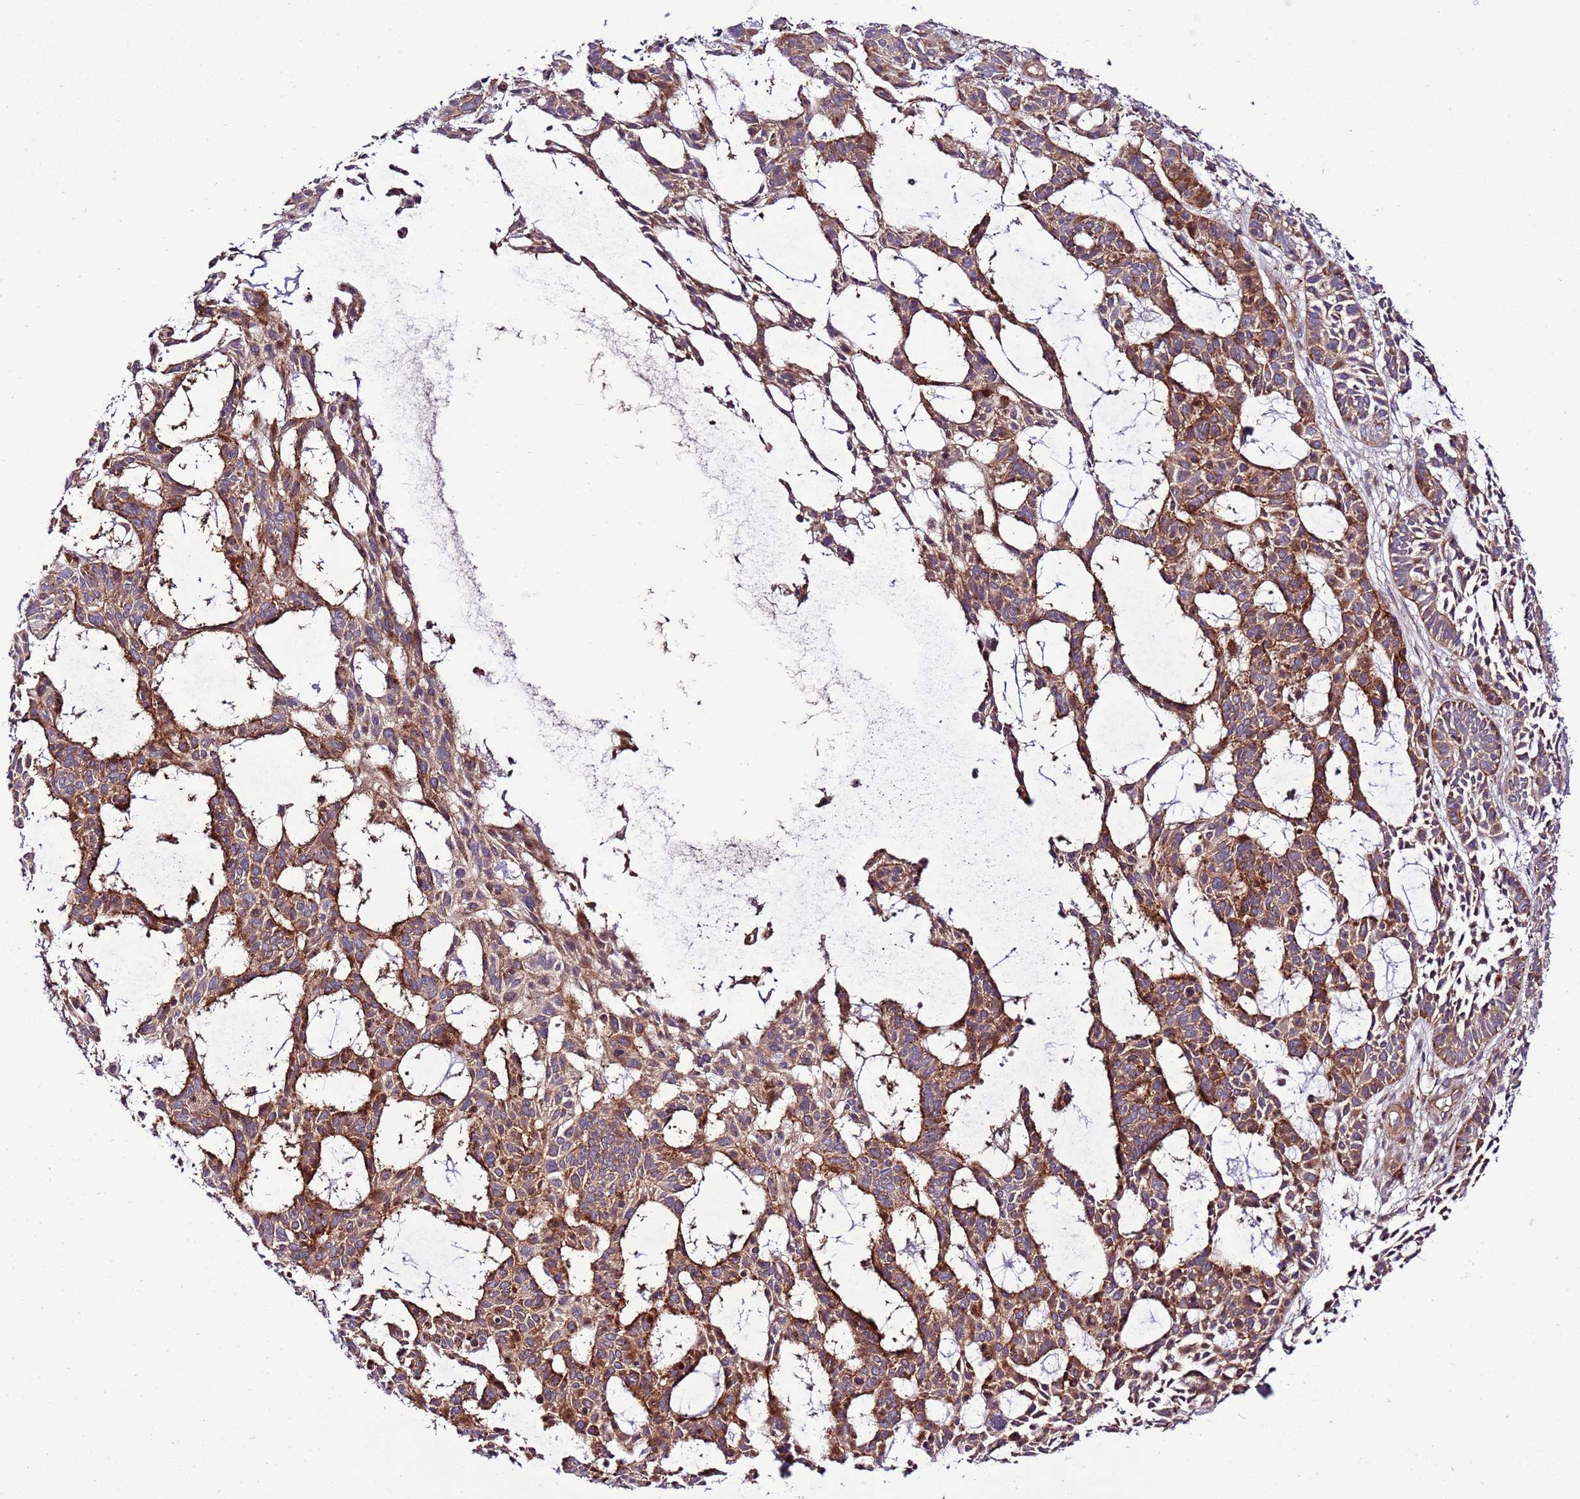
{"staining": {"intensity": "moderate", "quantity": ">75%", "location": "cytoplasmic/membranous"}, "tissue": "skin cancer", "cell_type": "Tumor cells", "image_type": "cancer", "snomed": [{"axis": "morphology", "description": "Basal cell carcinoma"}, {"axis": "topography", "description": "Skin"}], "caption": "Moderate cytoplasmic/membranous positivity is seen in about >75% of tumor cells in skin cancer (basal cell carcinoma). The protein of interest is shown in brown color, while the nuclei are stained blue.", "gene": "ZNF624", "patient": {"sex": "male", "age": 89}}